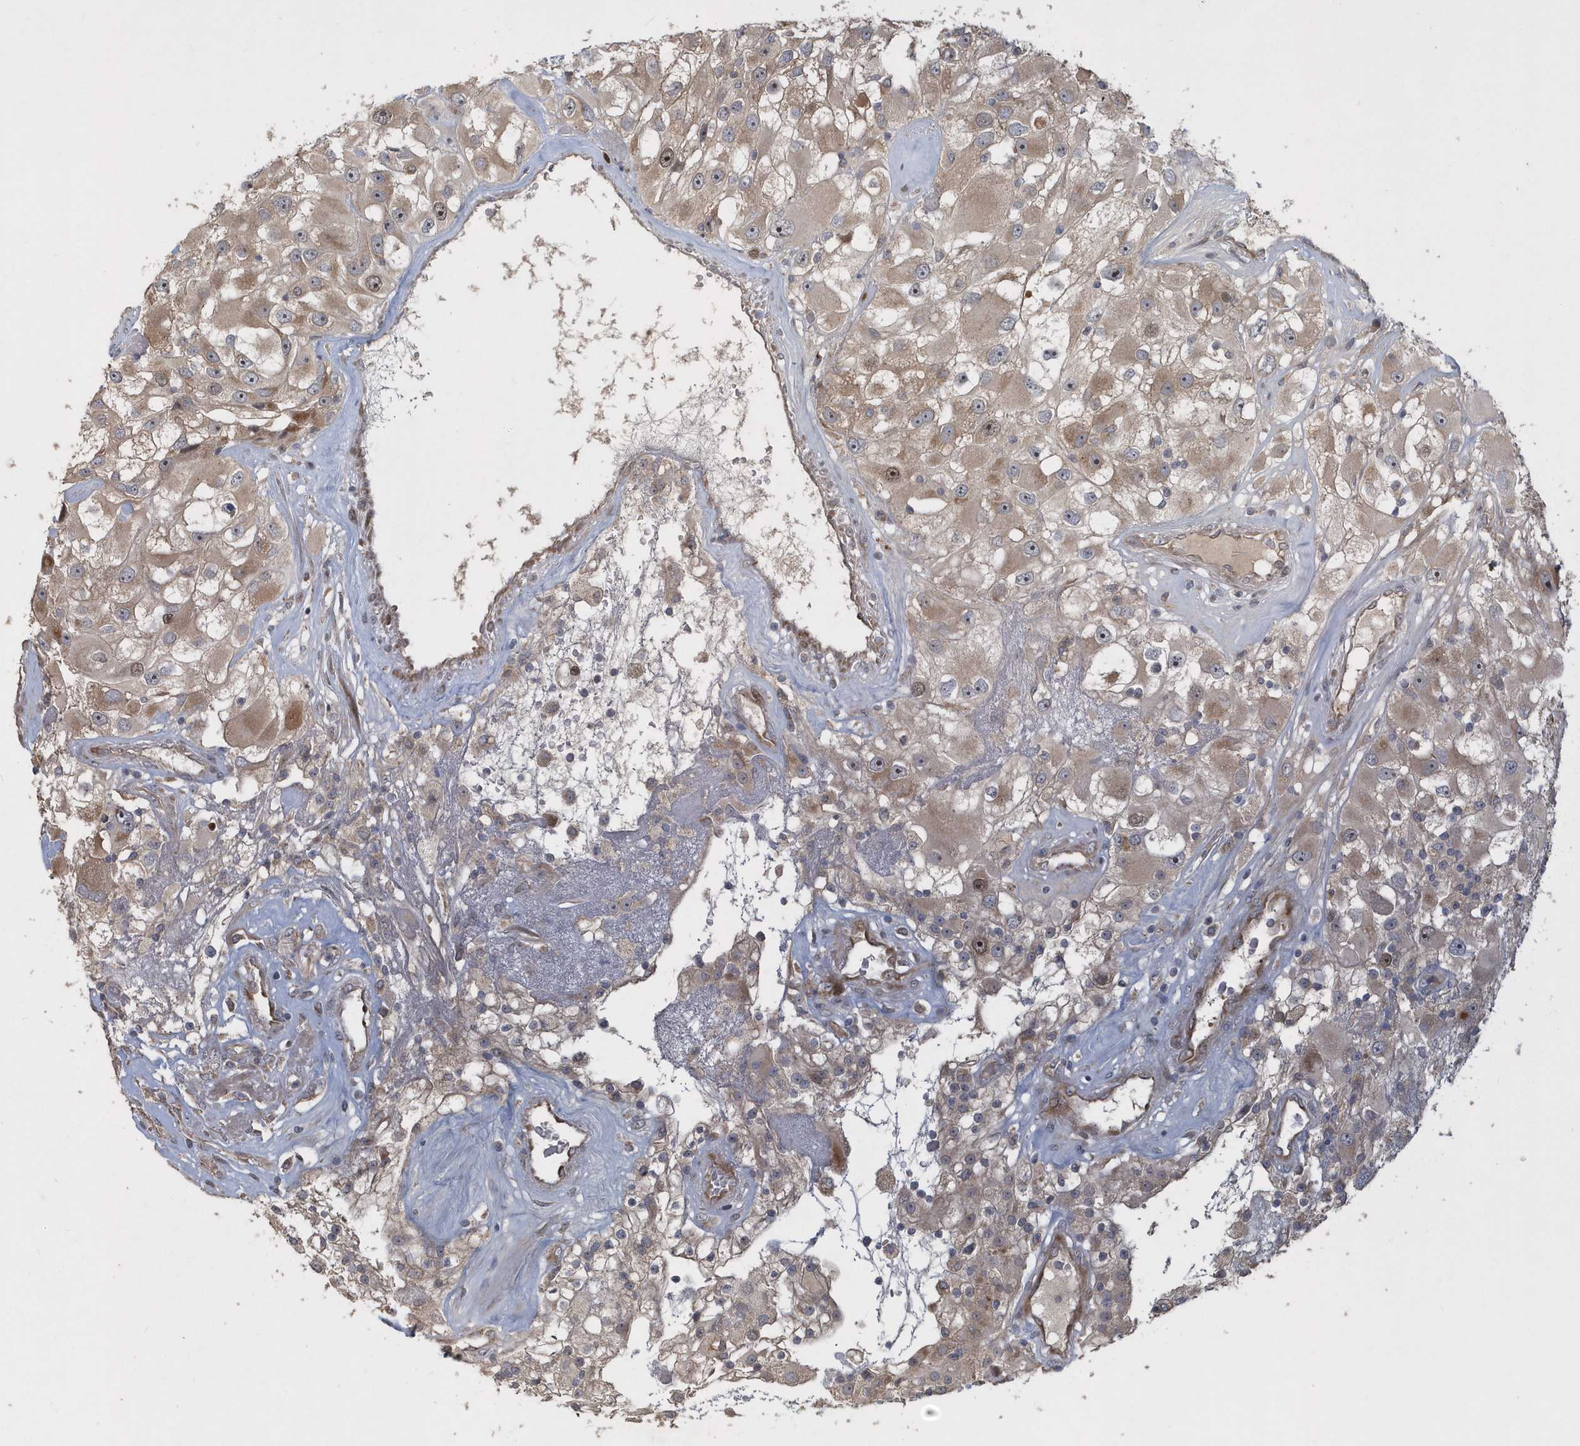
{"staining": {"intensity": "moderate", "quantity": ">75%", "location": "cytoplasmic/membranous,nuclear"}, "tissue": "renal cancer", "cell_type": "Tumor cells", "image_type": "cancer", "snomed": [{"axis": "morphology", "description": "Adenocarcinoma, NOS"}, {"axis": "topography", "description": "Kidney"}], "caption": "Protein analysis of adenocarcinoma (renal) tissue shows moderate cytoplasmic/membranous and nuclear positivity in approximately >75% of tumor cells.", "gene": "TRAIP", "patient": {"sex": "female", "age": 52}}